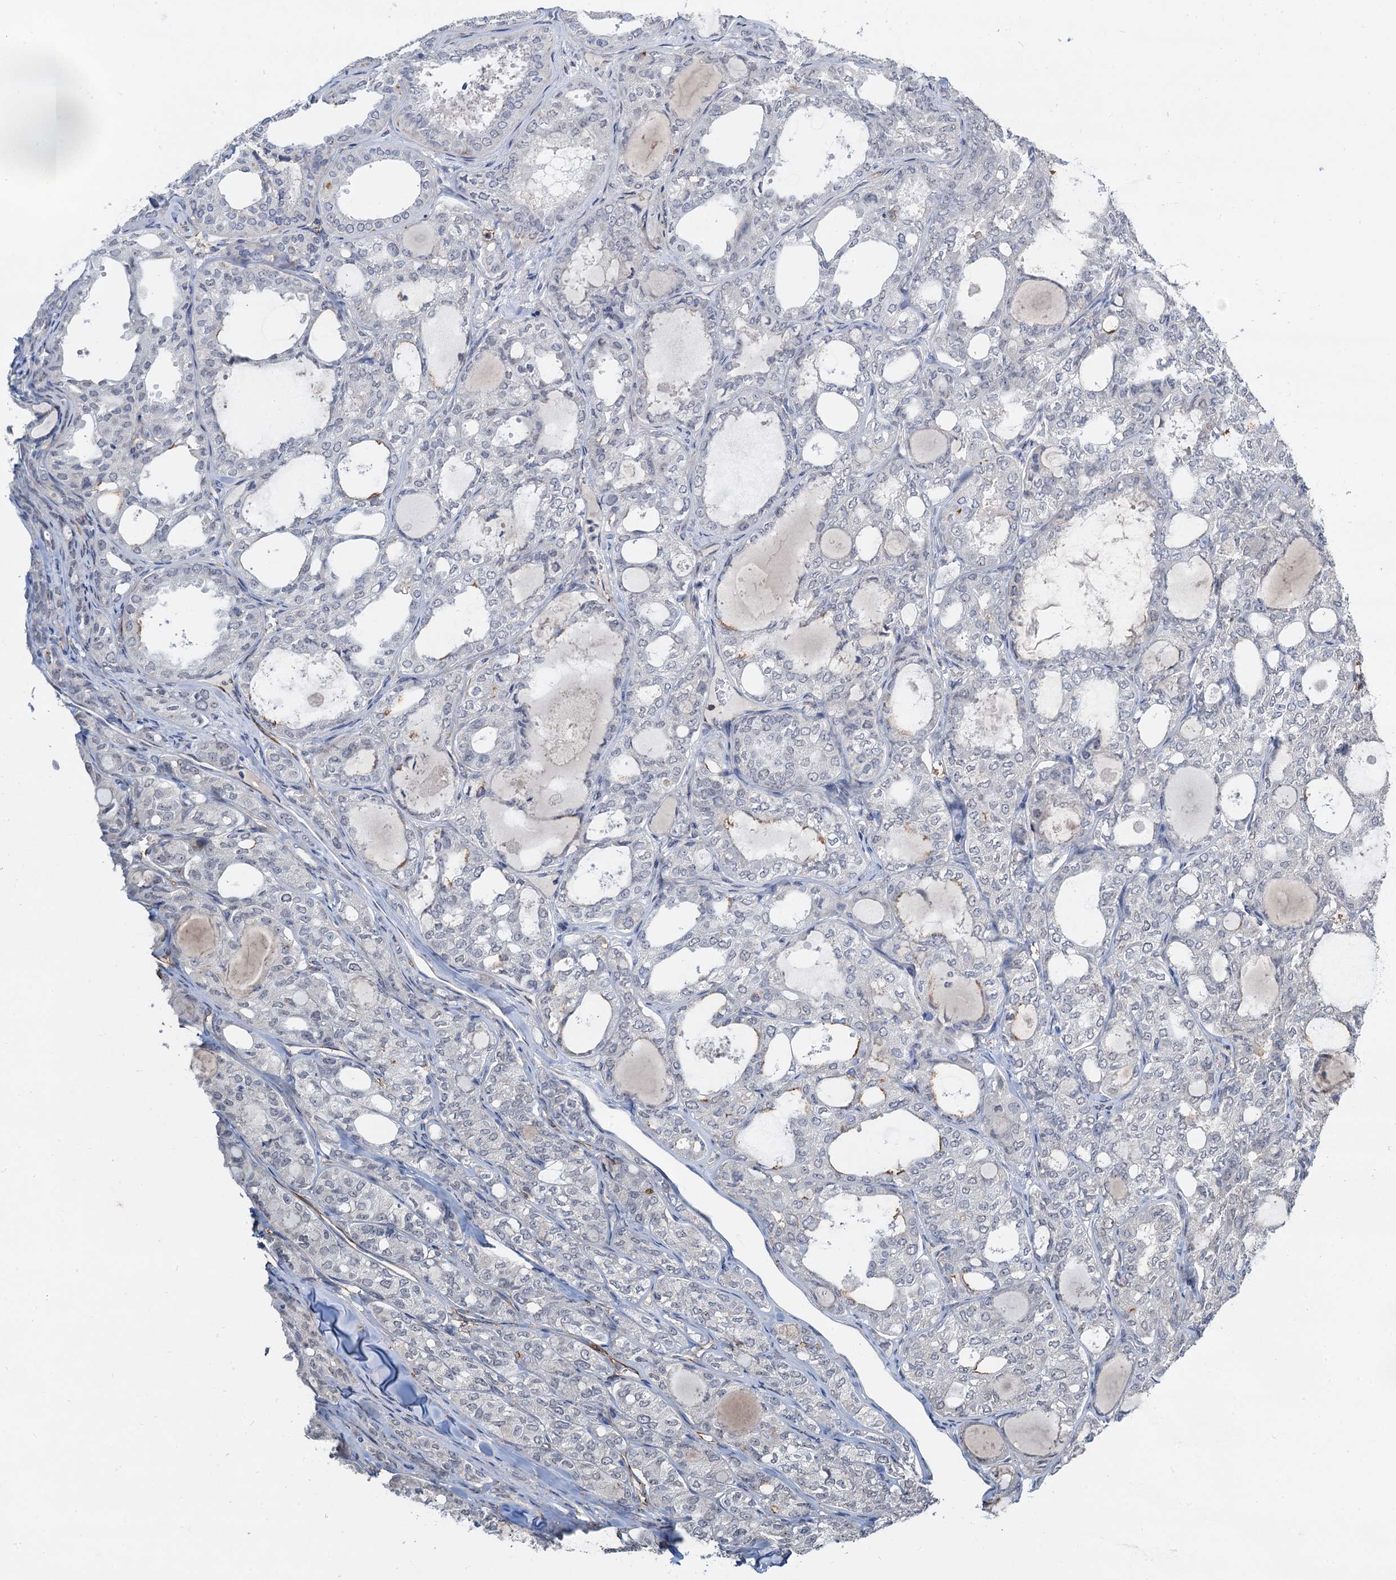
{"staining": {"intensity": "negative", "quantity": "none", "location": "none"}, "tissue": "thyroid cancer", "cell_type": "Tumor cells", "image_type": "cancer", "snomed": [{"axis": "morphology", "description": "Follicular adenoma carcinoma, NOS"}, {"axis": "topography", "description": "Thyroid gland"}], "caption": "Tumor cells are negative for brown protein staining in thyroid cancer. (DAB (3,3'-diaminobenzidine) IHC visualized using brightfield microscopy, high magnification).", "gene": "TMA16", "patient": {"sex": "male", "age": 75}}